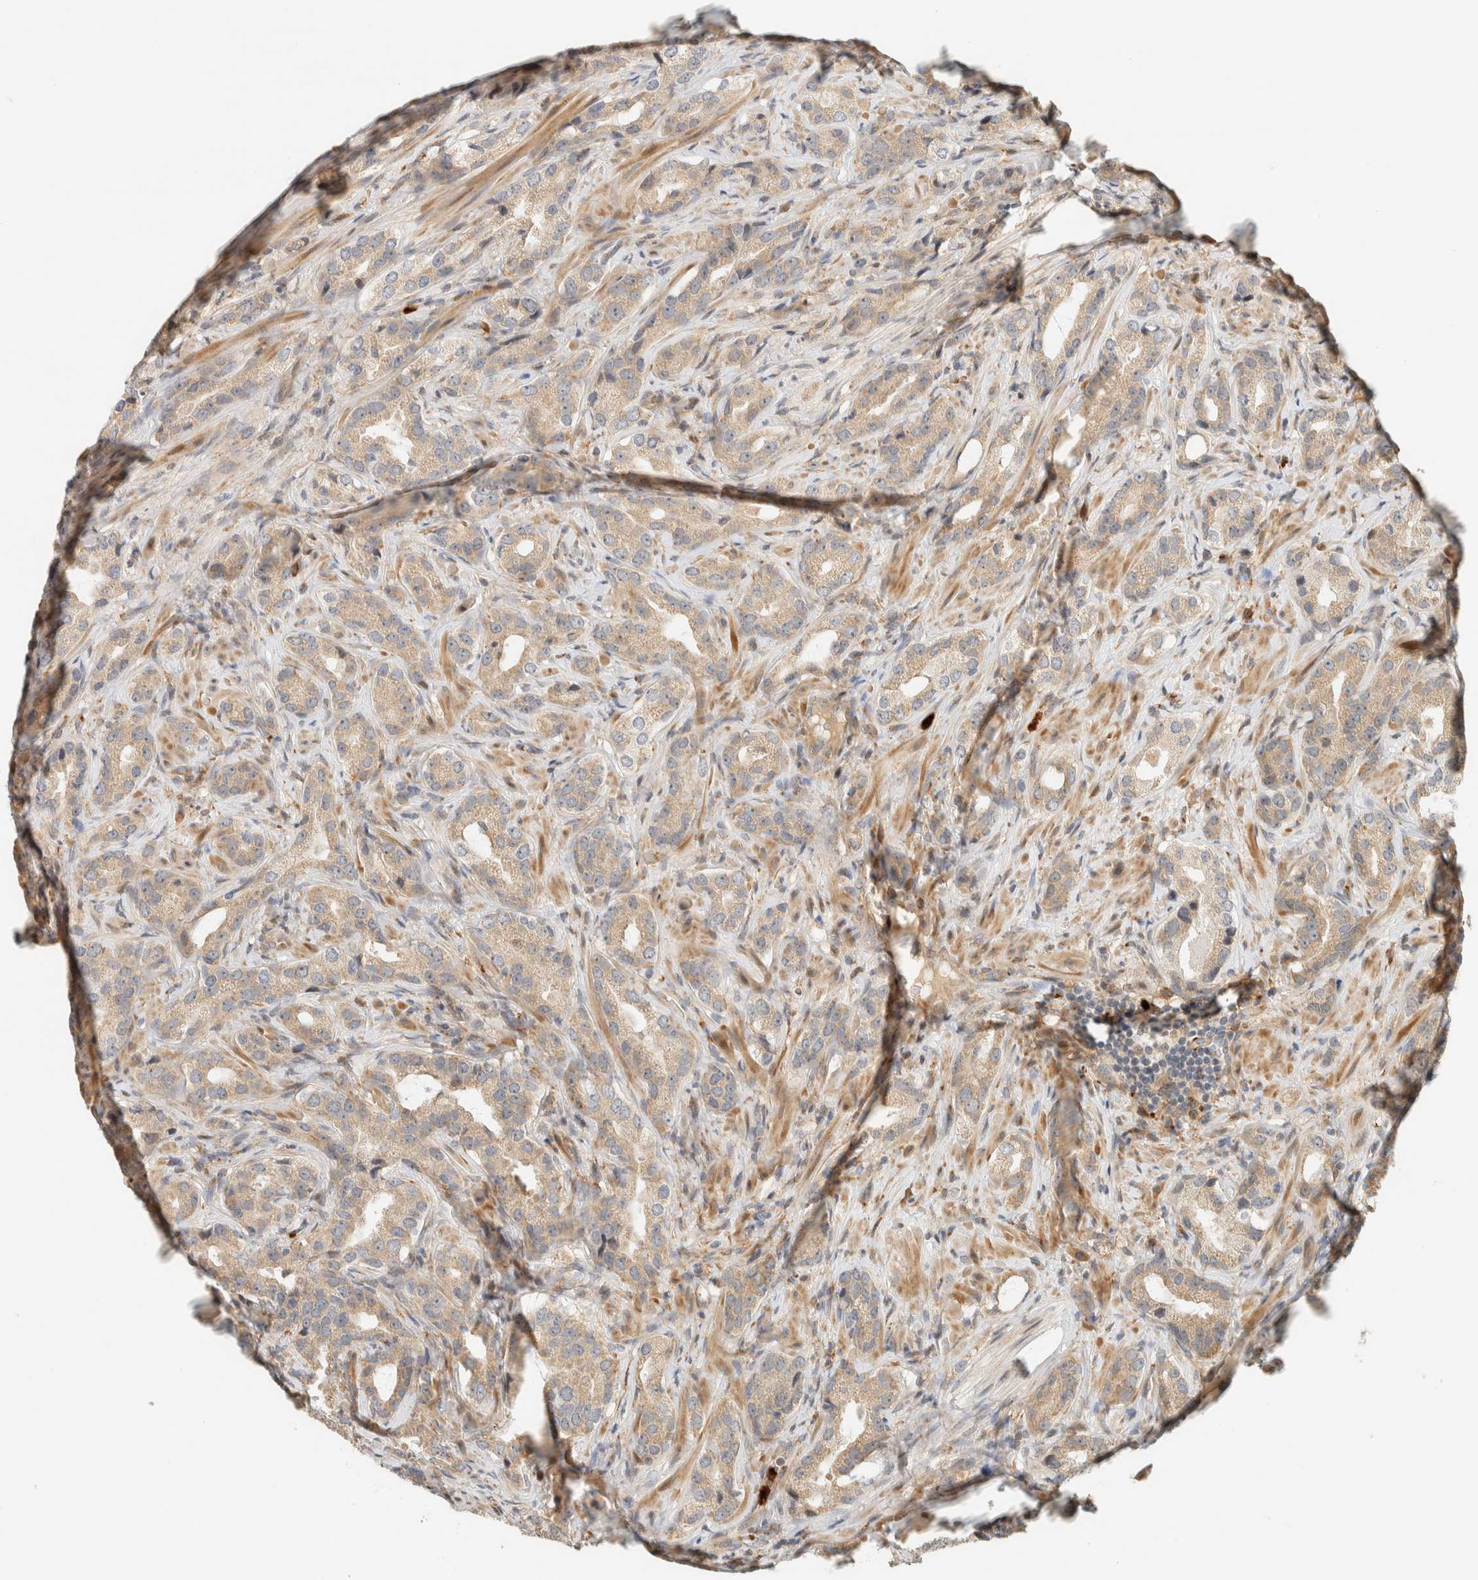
{"staining": {"intensity": "weak", "quantity": ">75%", "location": "cytoplasmic/membranous"}, "tissue": "prostate cancer", "cell_type": "Tumor cells", "image_type": "cancer", "snomed": [{"axis": "morphology", "description": "Adenocarcinoma, High grade"}, {"axis": "topography", "description": "Prostate"}], "caption": "This is an image of IHC staining of prostate cancer (adenocarcinoma (high-grade)), which shows weak positivity in the cytoplasmic/membranous of tumor cells.", "gene": "CCDC171", "patient": {"sex": "male", "age": 63}}